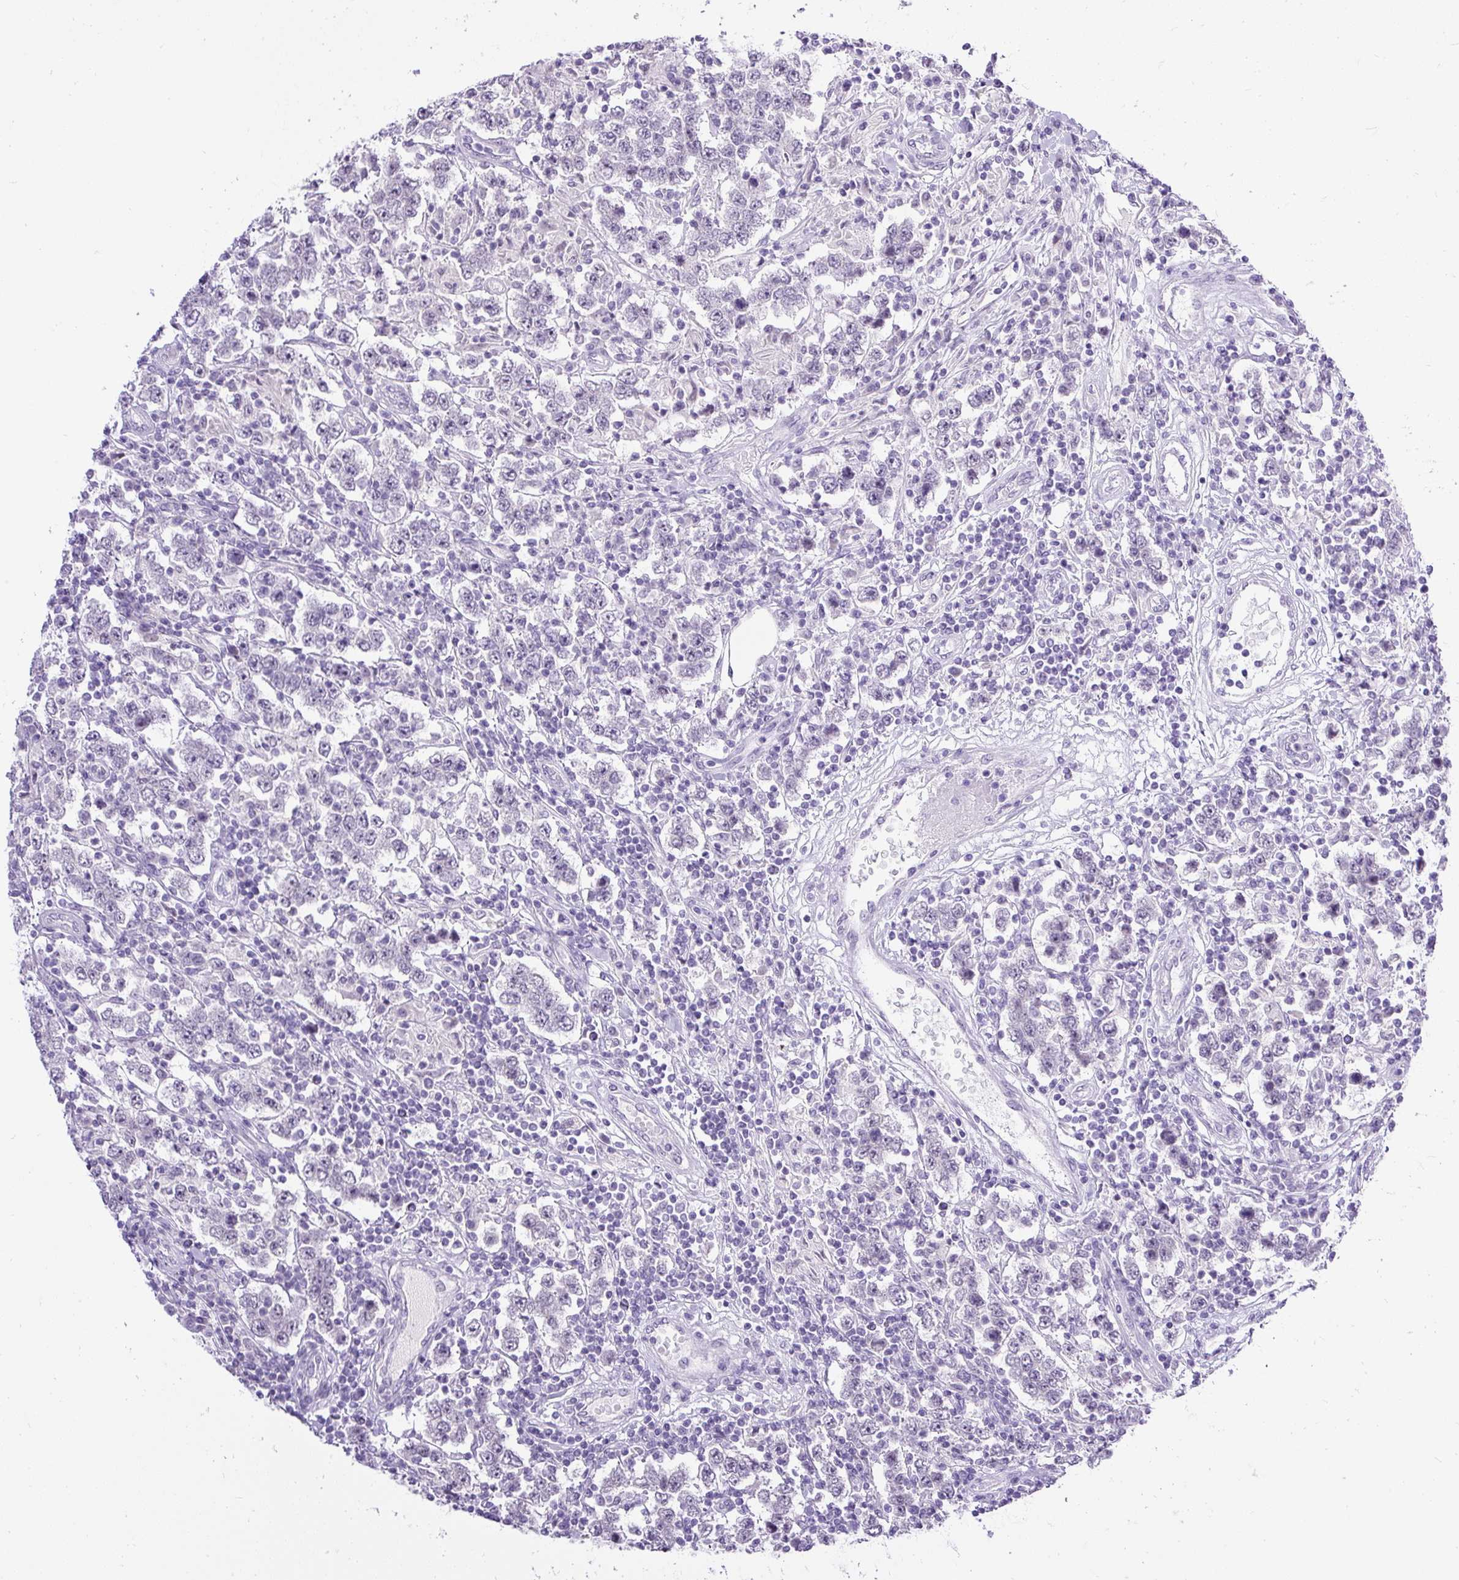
{"staining": {"intensity": "negative", "quantity": "none", "location": "none"}, "tissue": "testis cancer", "cell_type": "Tumor cells", "image_type": "cancer", "snomed": [{"axis": "morphology", "description": "Normal tissue, NOS"}, {"axis": "morphology", "description": "Urothelial carcinoma, High grade"}, {"axis": "morphology", "description": "Seminoma, NOS"}, {"axis": "morphology", "description": "Carcinoma, Embryonal, NOS"}, {"axis": "topography", "description": "Urinary bladder"}, {"axis": "topography", "description": "Testis"}], "caption": "A photomicrograph of testis cancer stained for a protein exhibits no brown staining in tumor cells.", "gene": "WNT10B", "patient": {"sex": "male", "age": 41}}